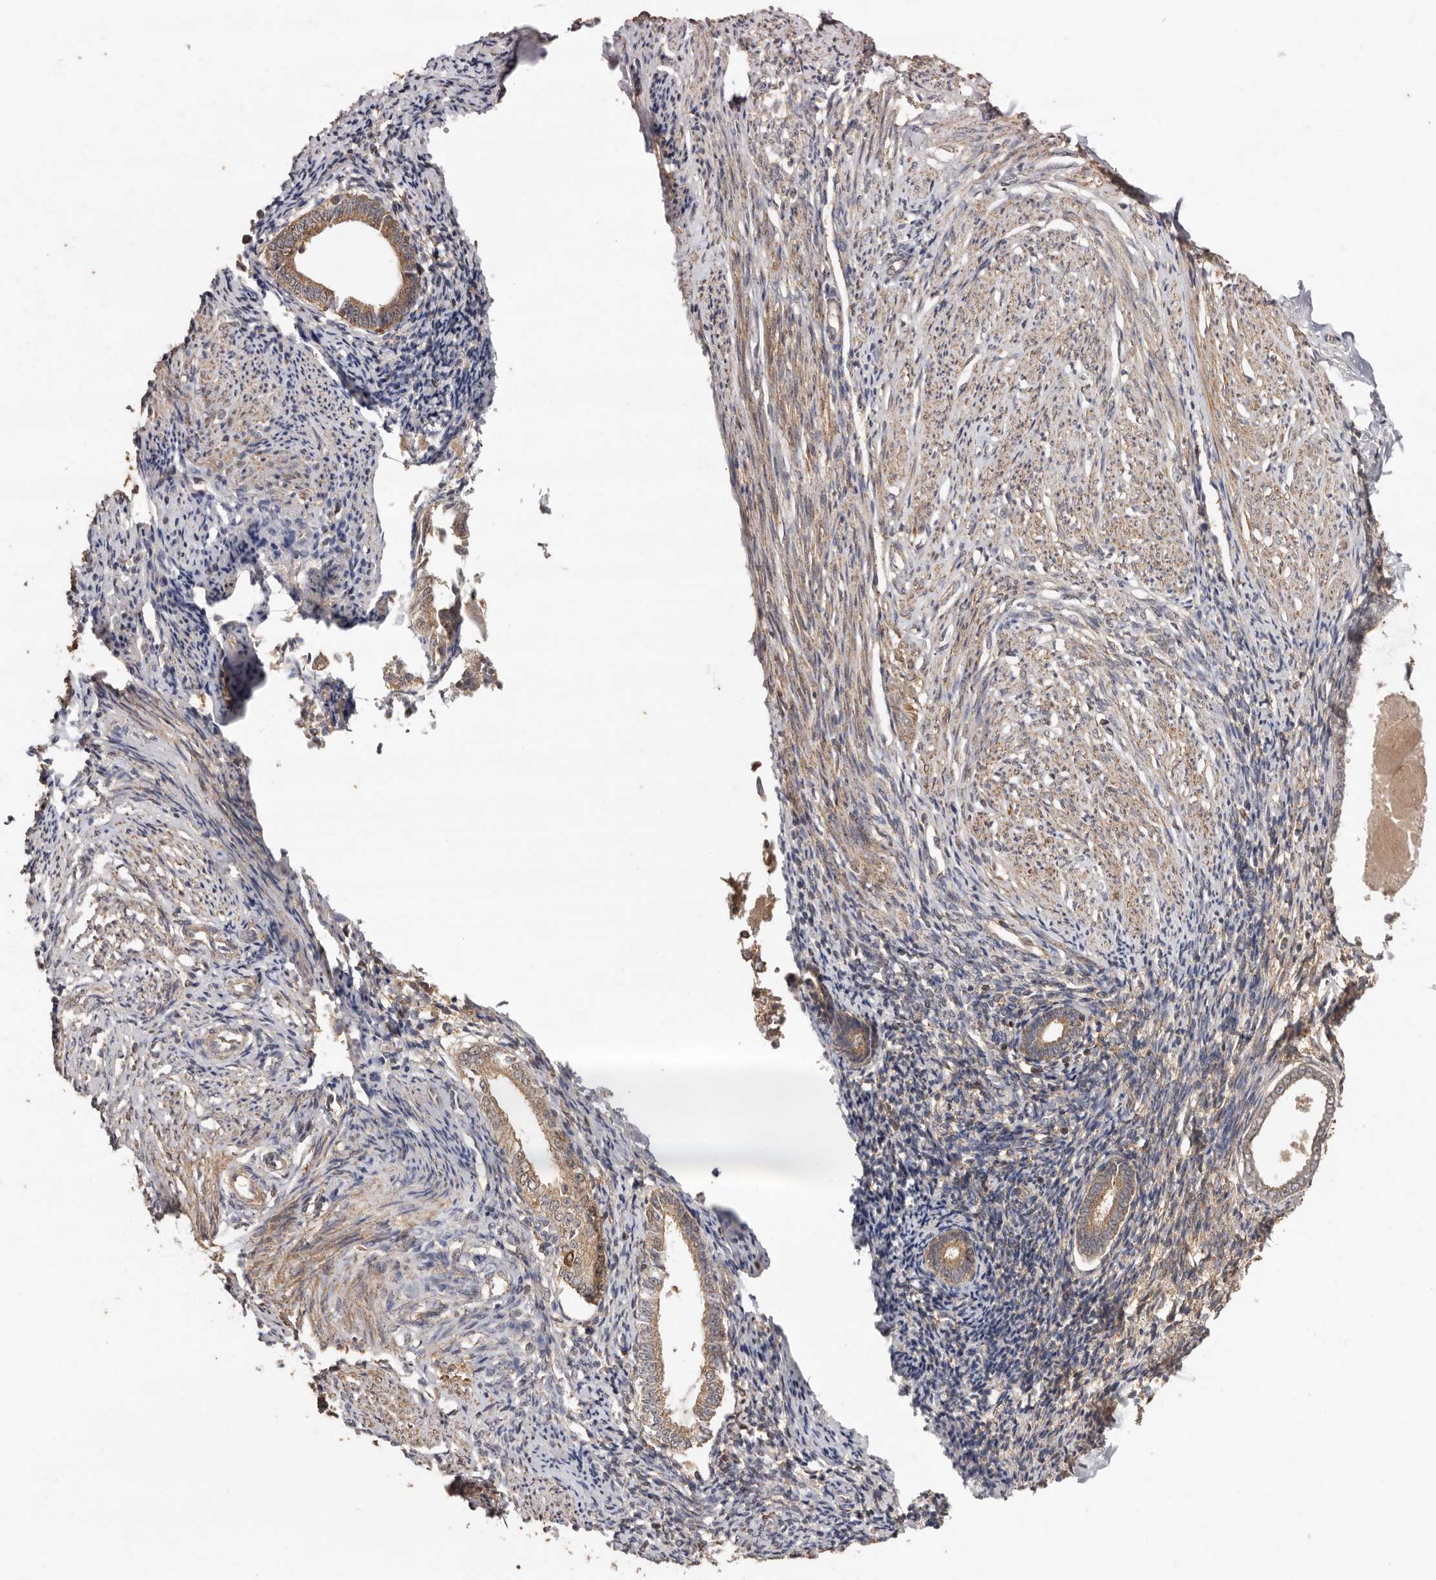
{"staining": {"intensity": "moderate", "quantity": "25%-75%", "location": "cytoplasmic/membranous"}, "tissue": "endometrium", "cell_type": "Cells in endometrial stroma", "image_type": "normal", "snomed": [{"axis": "morphology", "description": "Normal tissue, NOS"}, {"axis": "topography", "description": "Endometrium"}], "caption": "Immunohistochemistry (IHC) micrograph of unremarkable endometrium: endometrium stained using immunohistochemistry (IHC) displays medium levels of moderate protein expression localized specifically in the cytoplasmic/membranous of cells in endometrial stroma, appearing as a cytoplasmic/membranous brown color.", "gene": "RWDD1", "patient": {"sex": "female", "age": 56}}